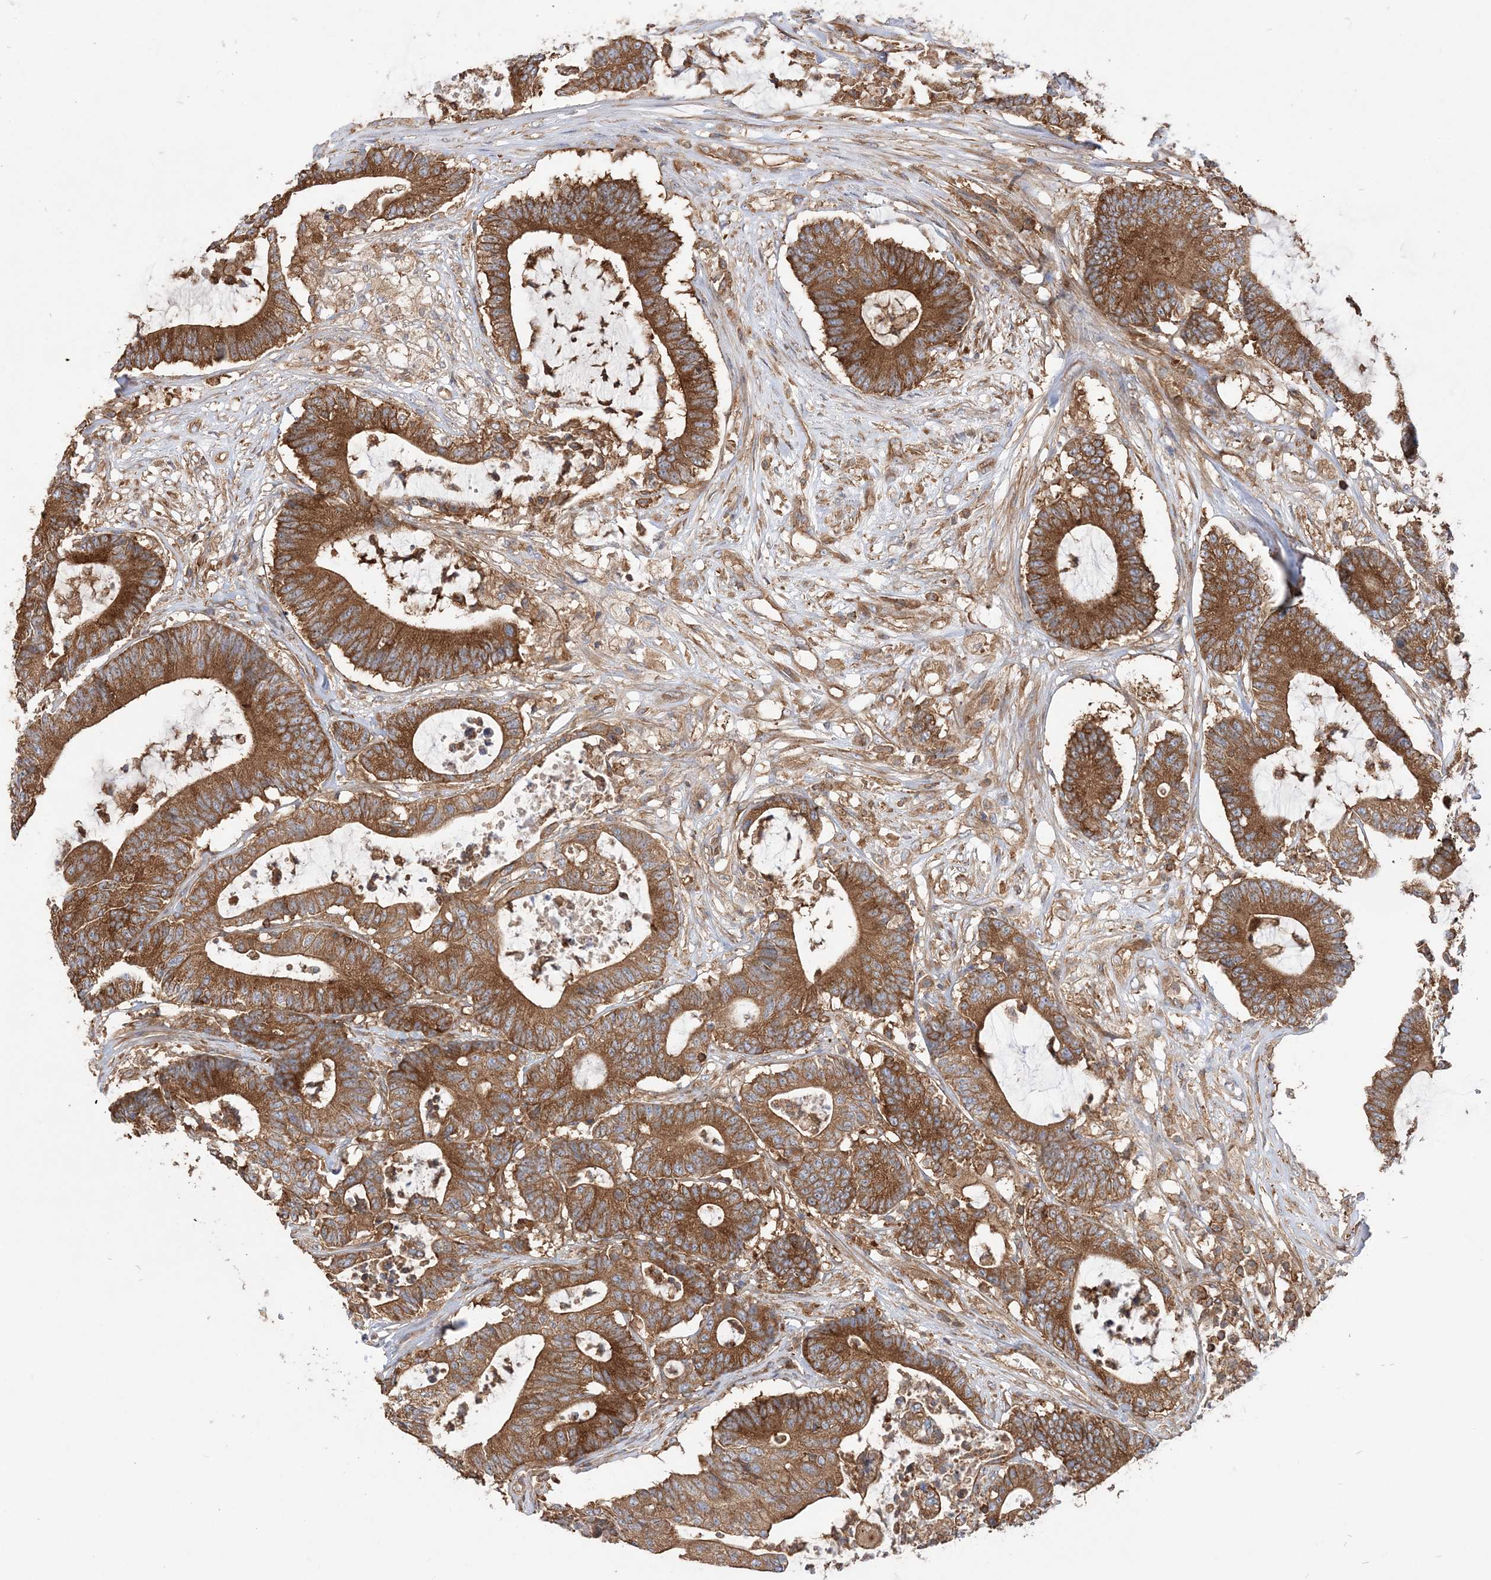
{"staining": {"intensity": "strong", "quantity": ">75%", "location": "cytoplasmic/membranous"}, "tissue": "colorectal cancer", "cell_type": "Tumor cells", "image_type": "cancer", "snomed": [{"axis": "morphology", "description": "Adenocarcinoma, NOS"}, {"axis": "topography", "description": "Colon"}], "caption": "Brown immunohistochemical staining in human colorectal cancer exhibits strong cytoplasmic/membranous expression in approximately >75% of tumor cells.", "gene": "TBC1D5", "patient": {"sex": "female", "age": 84}}